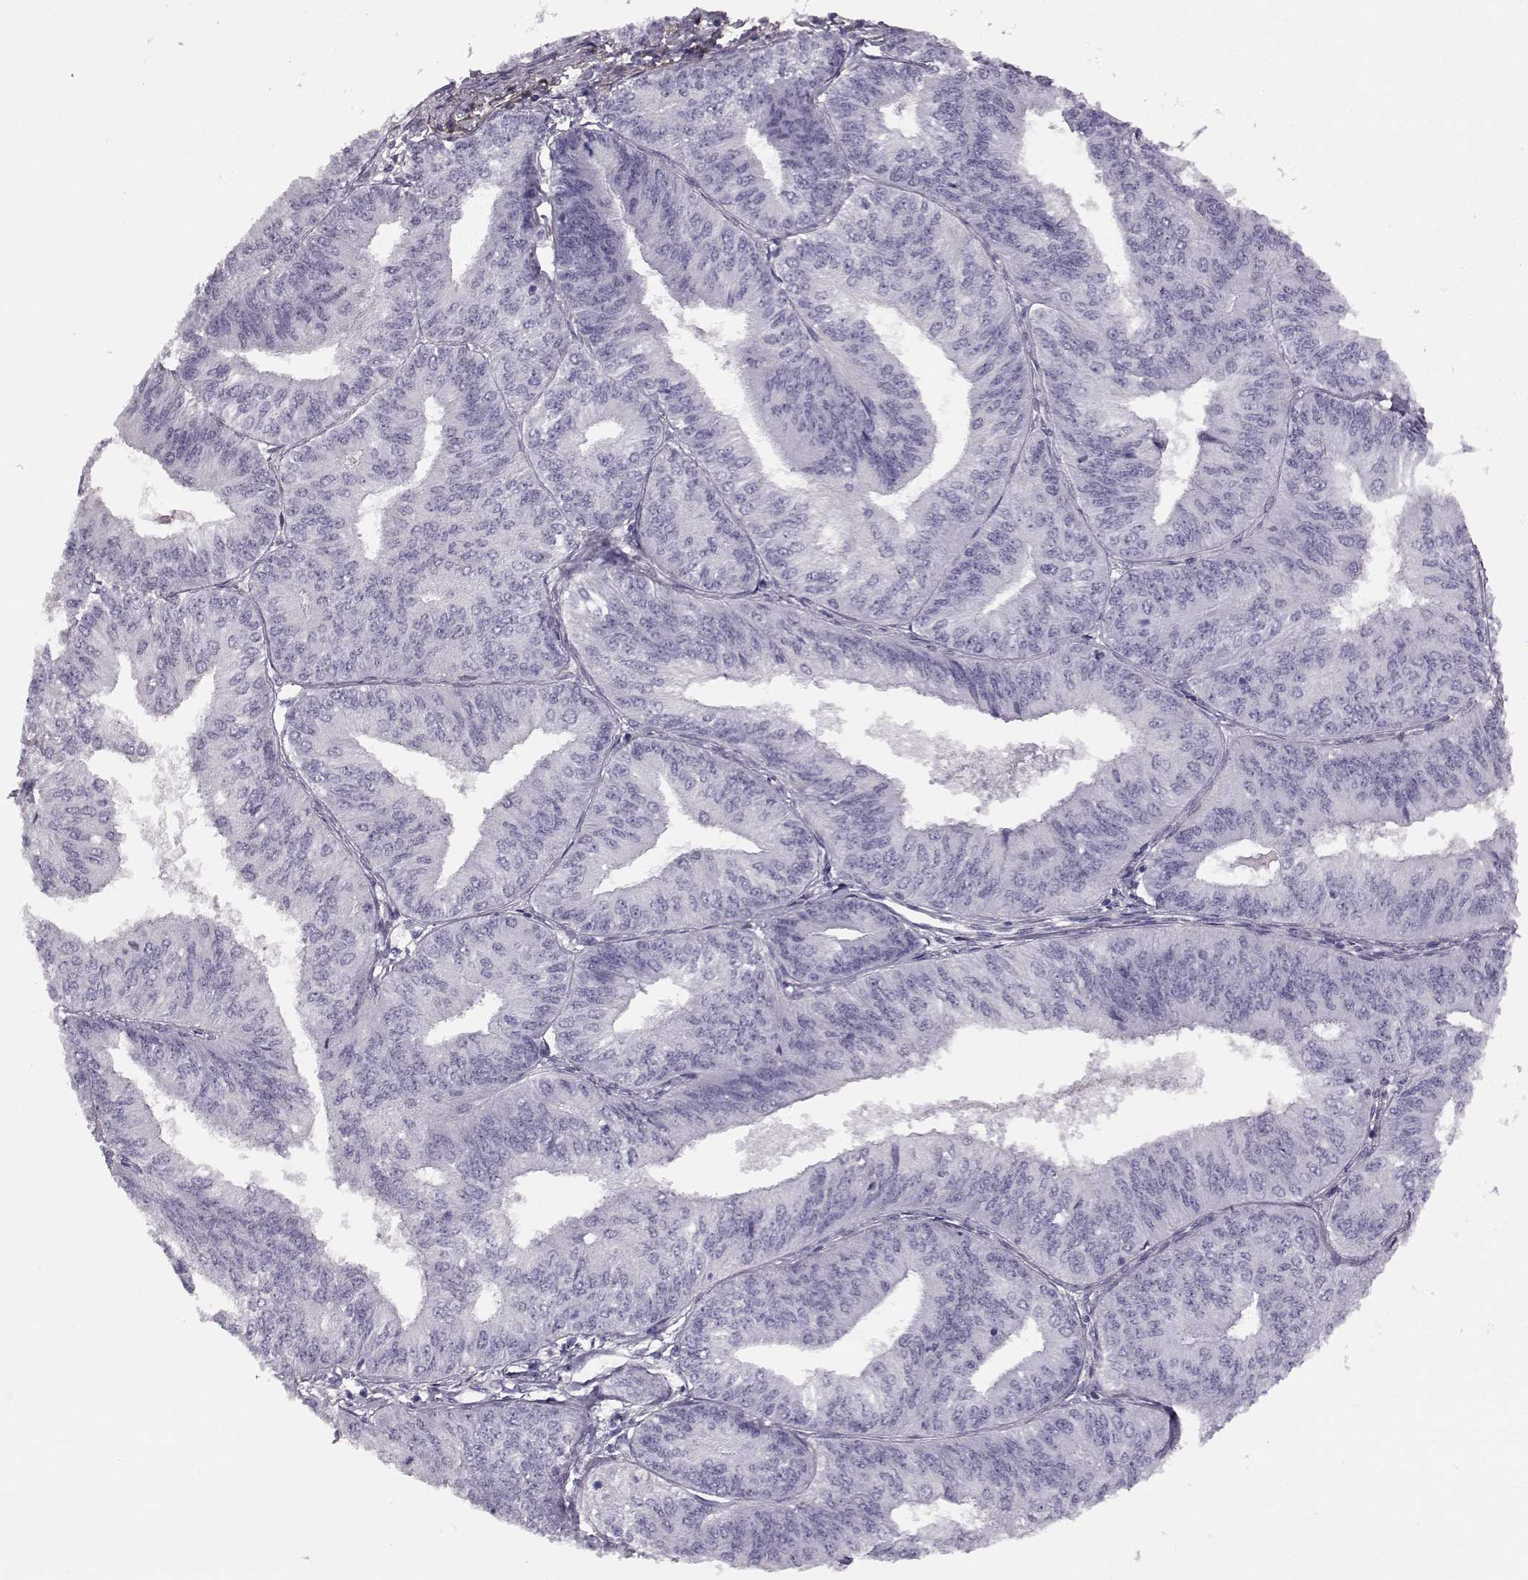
{"staining": {"intensity": "negative", "quantity": "none", "location": "none"}, "tissue": "endometrial cancer", "cell_type": "Tumor cells", "image_type": "cancer", "snomed": [{"axis": "morphology", "description": "Adenocarcinoma, NOS"}, {"axis": "topography", "description": "Endometrium"}], "caption": "IHC photomicrograph of neoplastic tissue: human endometrial adenocarcinoma stained with DAB shows no significant protein staining in tumor cells. (DAB immunohistochemistry visualized using brightfield microscopy, high magnification).", "gene": "TRIM69", "patient": {"sex": "female", "age": 58}}